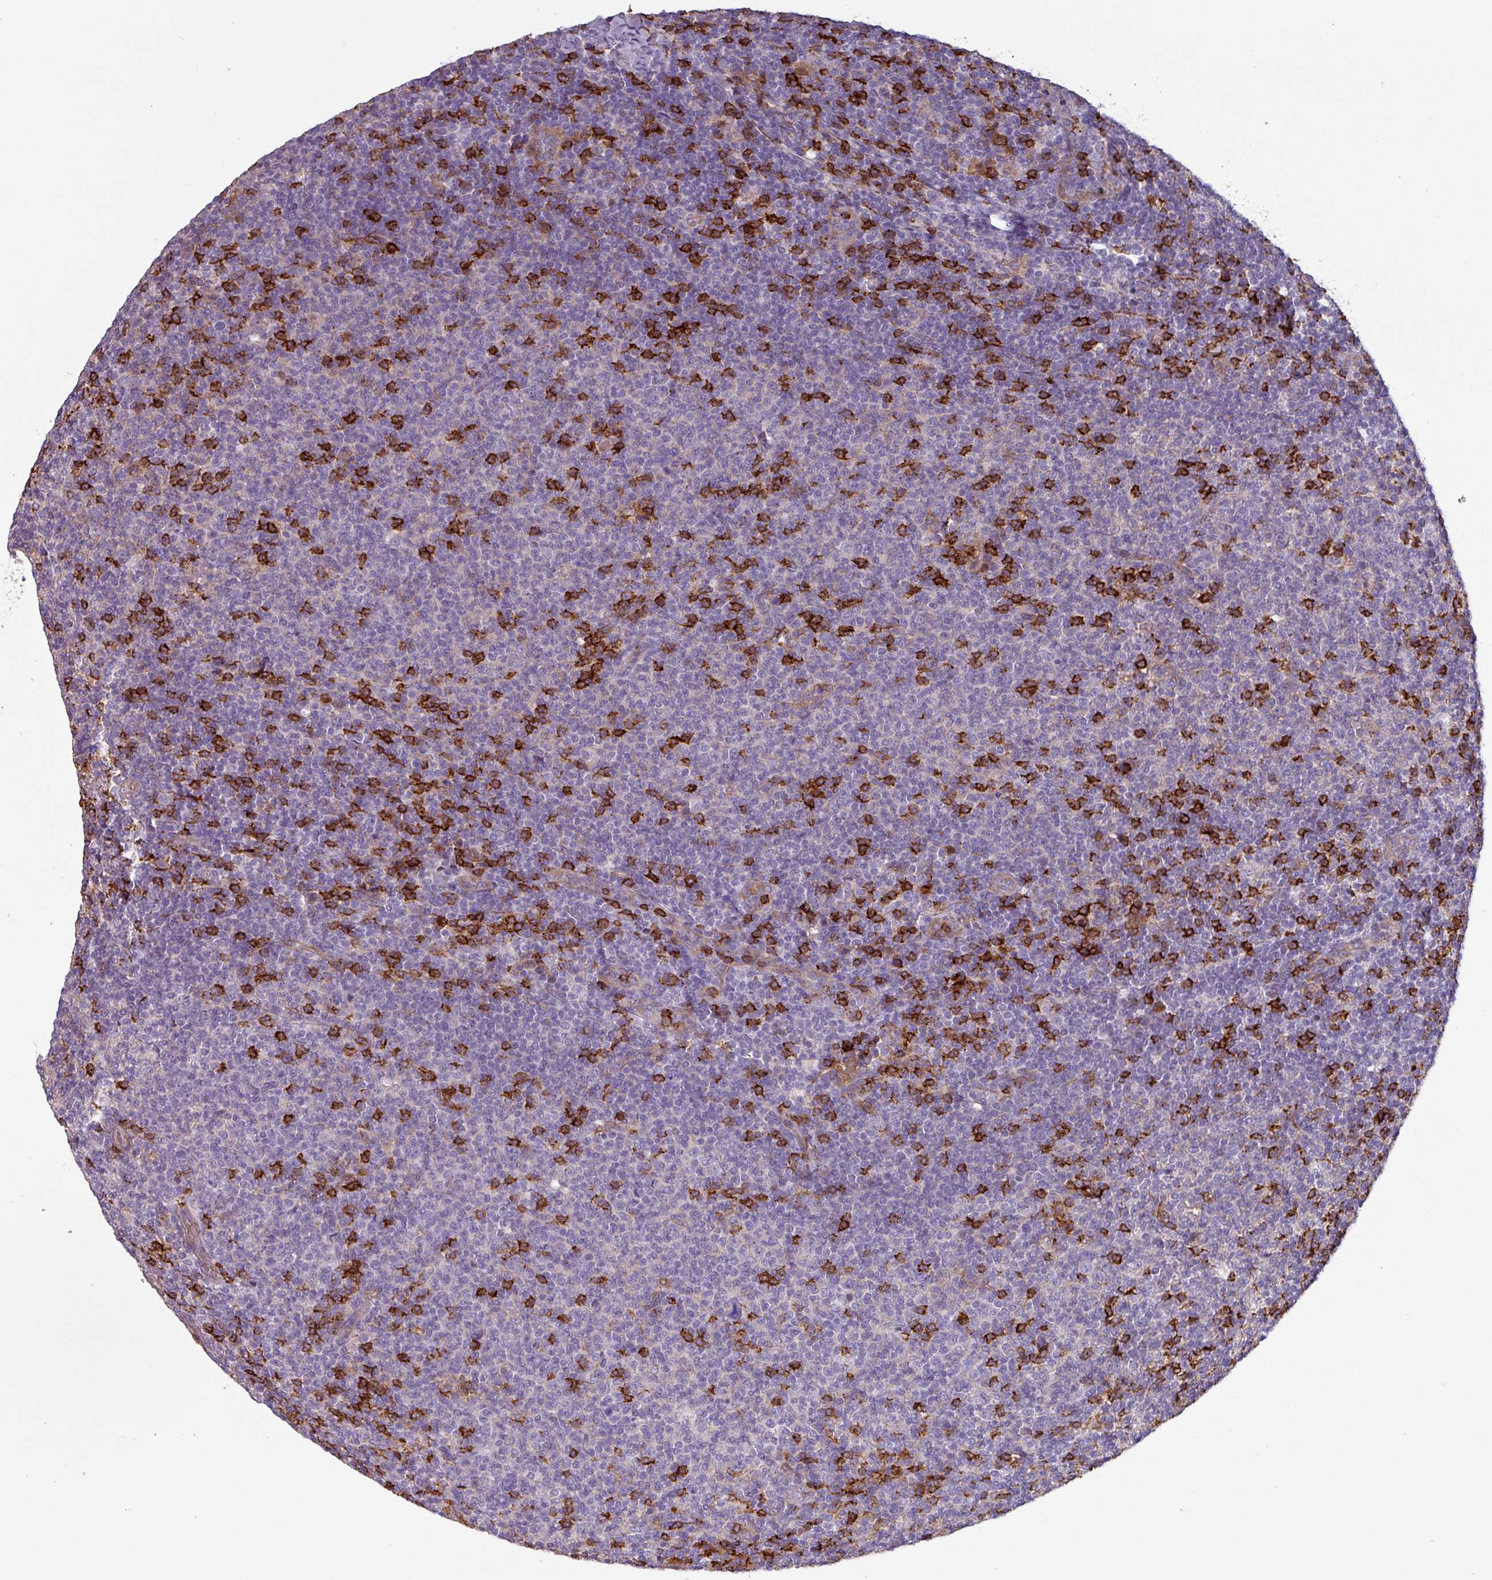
{"staining": {"intensity": "strong", "quantity": "<25%", "location": "cytoplasmic/membranous"}, "tissue": "lymphoma", "cell_type": "Tumor cells", "image_type": "cancer", "snomed": [{"axis": "morphology", "description": "Malignant lymphoma, non-Hodgkin's type, Low grade"}, {"axis": "topography", "description": "Lymph node"}], "caption": "A brown stain highlights strong cytoplasmic/membranous positivity of a protein in lymphoma tumor cells. (IHC, brightfield microscopy, high magnification).", "gene": "CD8A", "patient": {"sex": "male", "age": 66}}